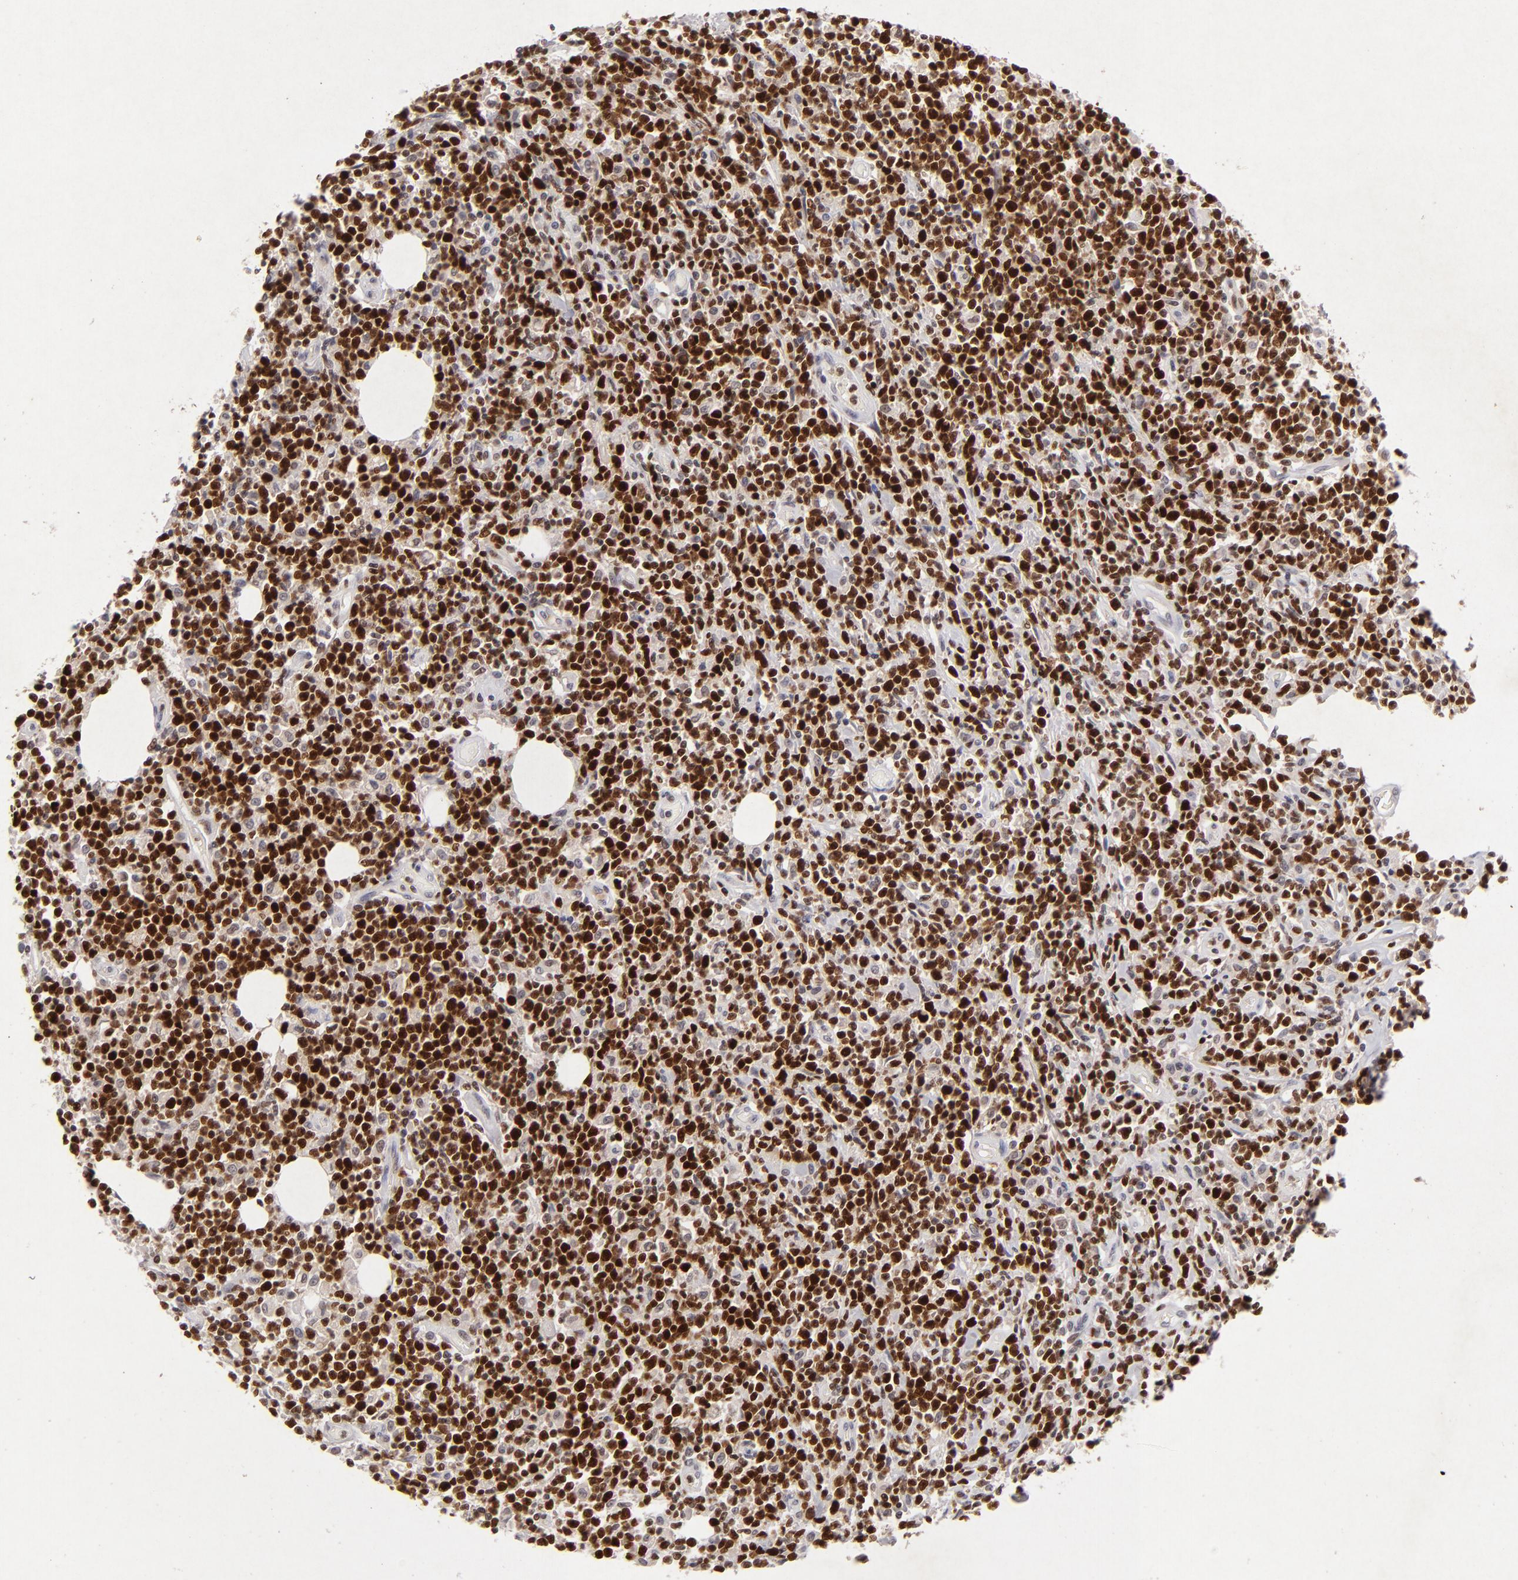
{"staining": {"intensity": "strong", "quantity": ">75%", "location": "nuclear"}, "tissue": "lymphoma", "cell_type": "Tumor cells", "image_type": "cancer", "snomed": [{"axis": "morphology", "description": "Malignant lymphoma, non-Hodgkin's type, High grade"}, {"axis": "topography", "description": "Colon"}], "caption": "Immunohistochemistry of human high-grade malignant lymphoma, non-Hodgkin's type displays high levels of strong nuclear staining in approximately >75% of tumor cells. The protein of interest is shown in brown color, while the nuclei are stained blue.", "gene": "FEN1", "patient": {"sex": "male", "age": 82}}